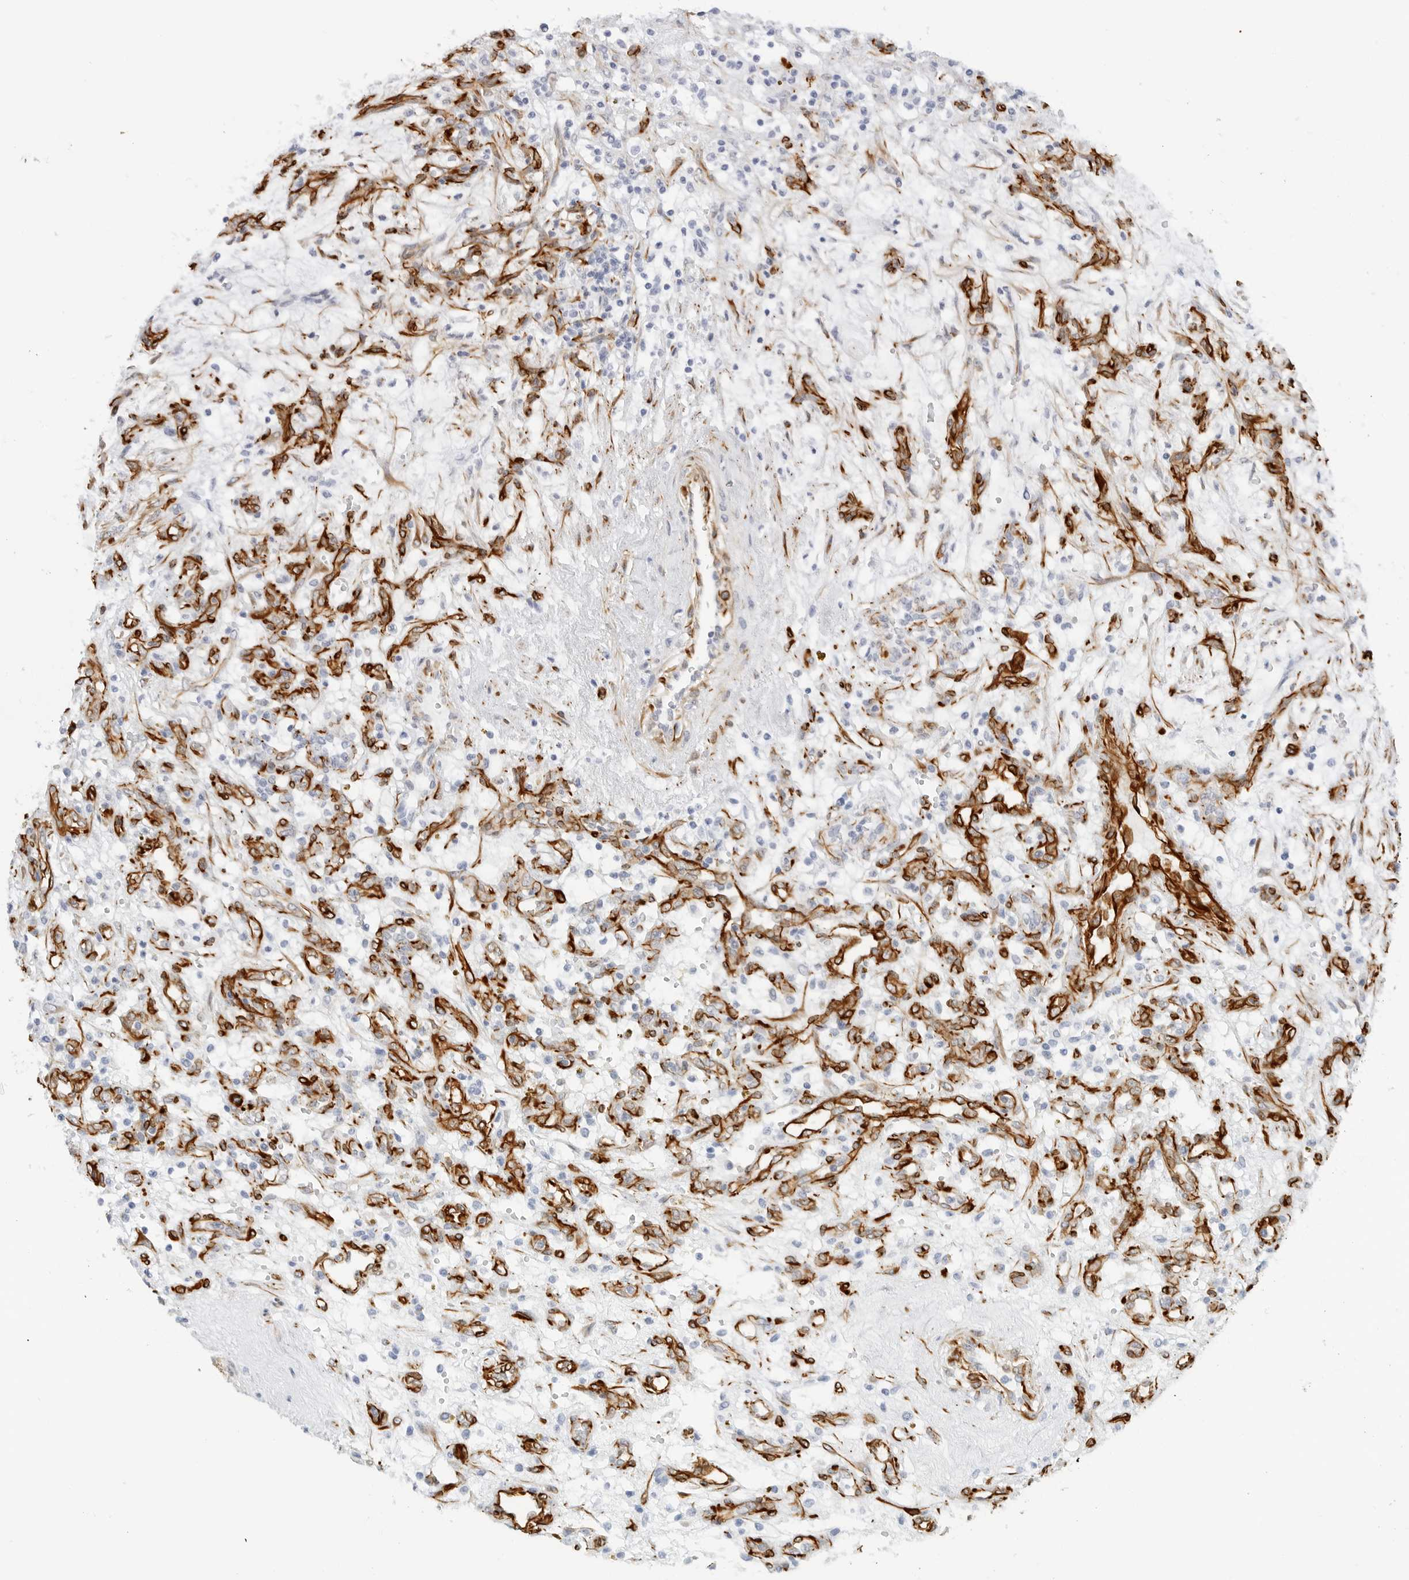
{"staining": {"intensity": "negative", "quantity": "none", "location": "none"}, "tissue": "renal cancer", "cell_type": "Tumor cells", "image_type": "cancer", "snomed": [{"axis": "morphology", "description": "Adenocarcinoma, NOS"}, {"axis": "topography", "description": "Kidney"}], "caption": "This is an IHC image of renal cancer (adenocarcinoma). There is no positivity in tumor cells.", "gene": "NES", "patient": {"sex": "female", "age": 57}}